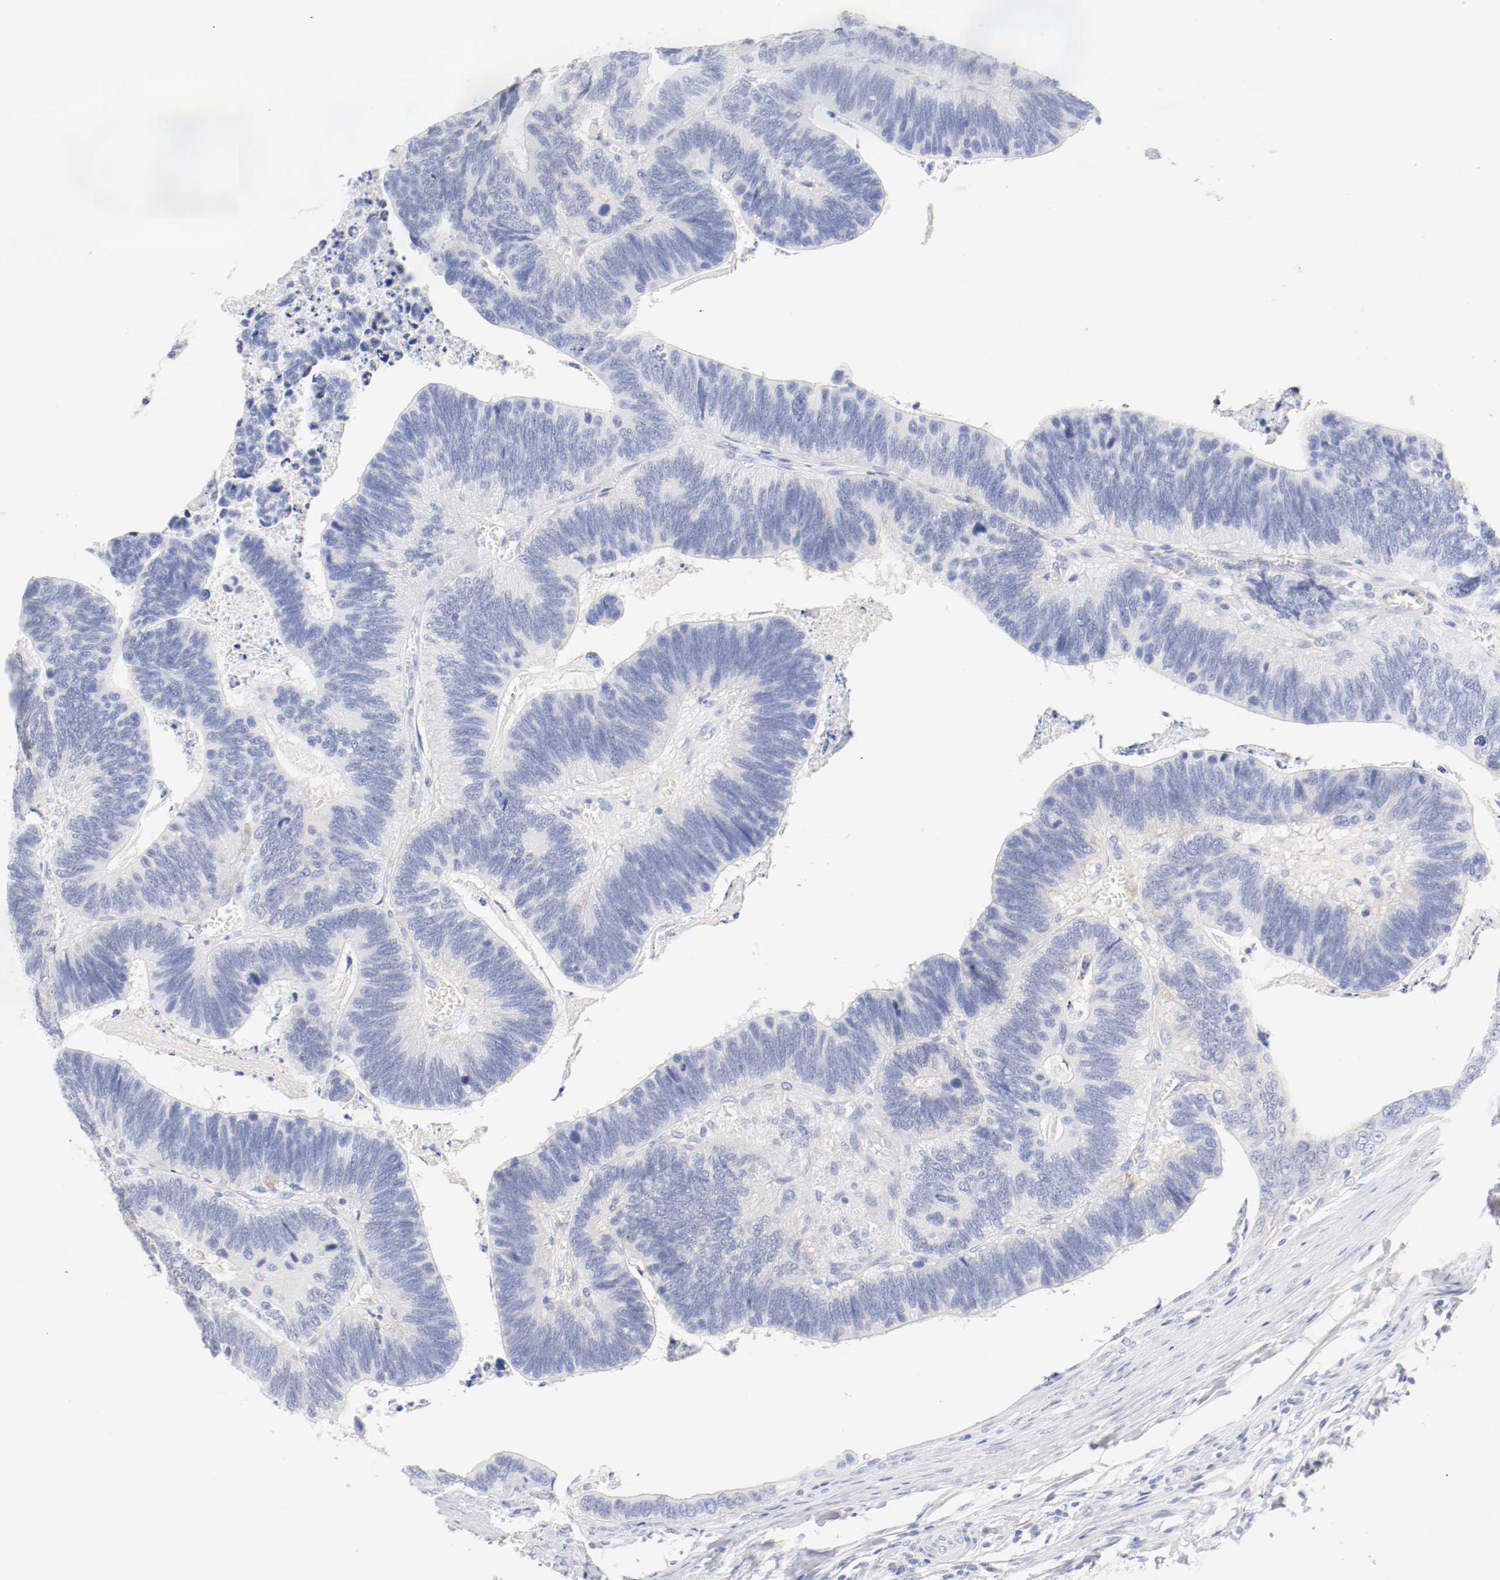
{"staining": {"intensity": "weak", "quantity": "<25%", "location": "cytoplasmic/membranous"}, "tissue": "colorectal cancer", "cell_type": "Tumor cells", "image_type": "cancer", "snomed": [{"axis": "morphology", "description": "Adenocarcinoma, NOS"}, {"axis": "topography", "description": "Colon"}], "caption": "The histopathology image exhibits no significant positivity in tumor cells of colorectal cancer.", "gene": "HOMER1", "patient": {"sex": "male", "age": 72}}